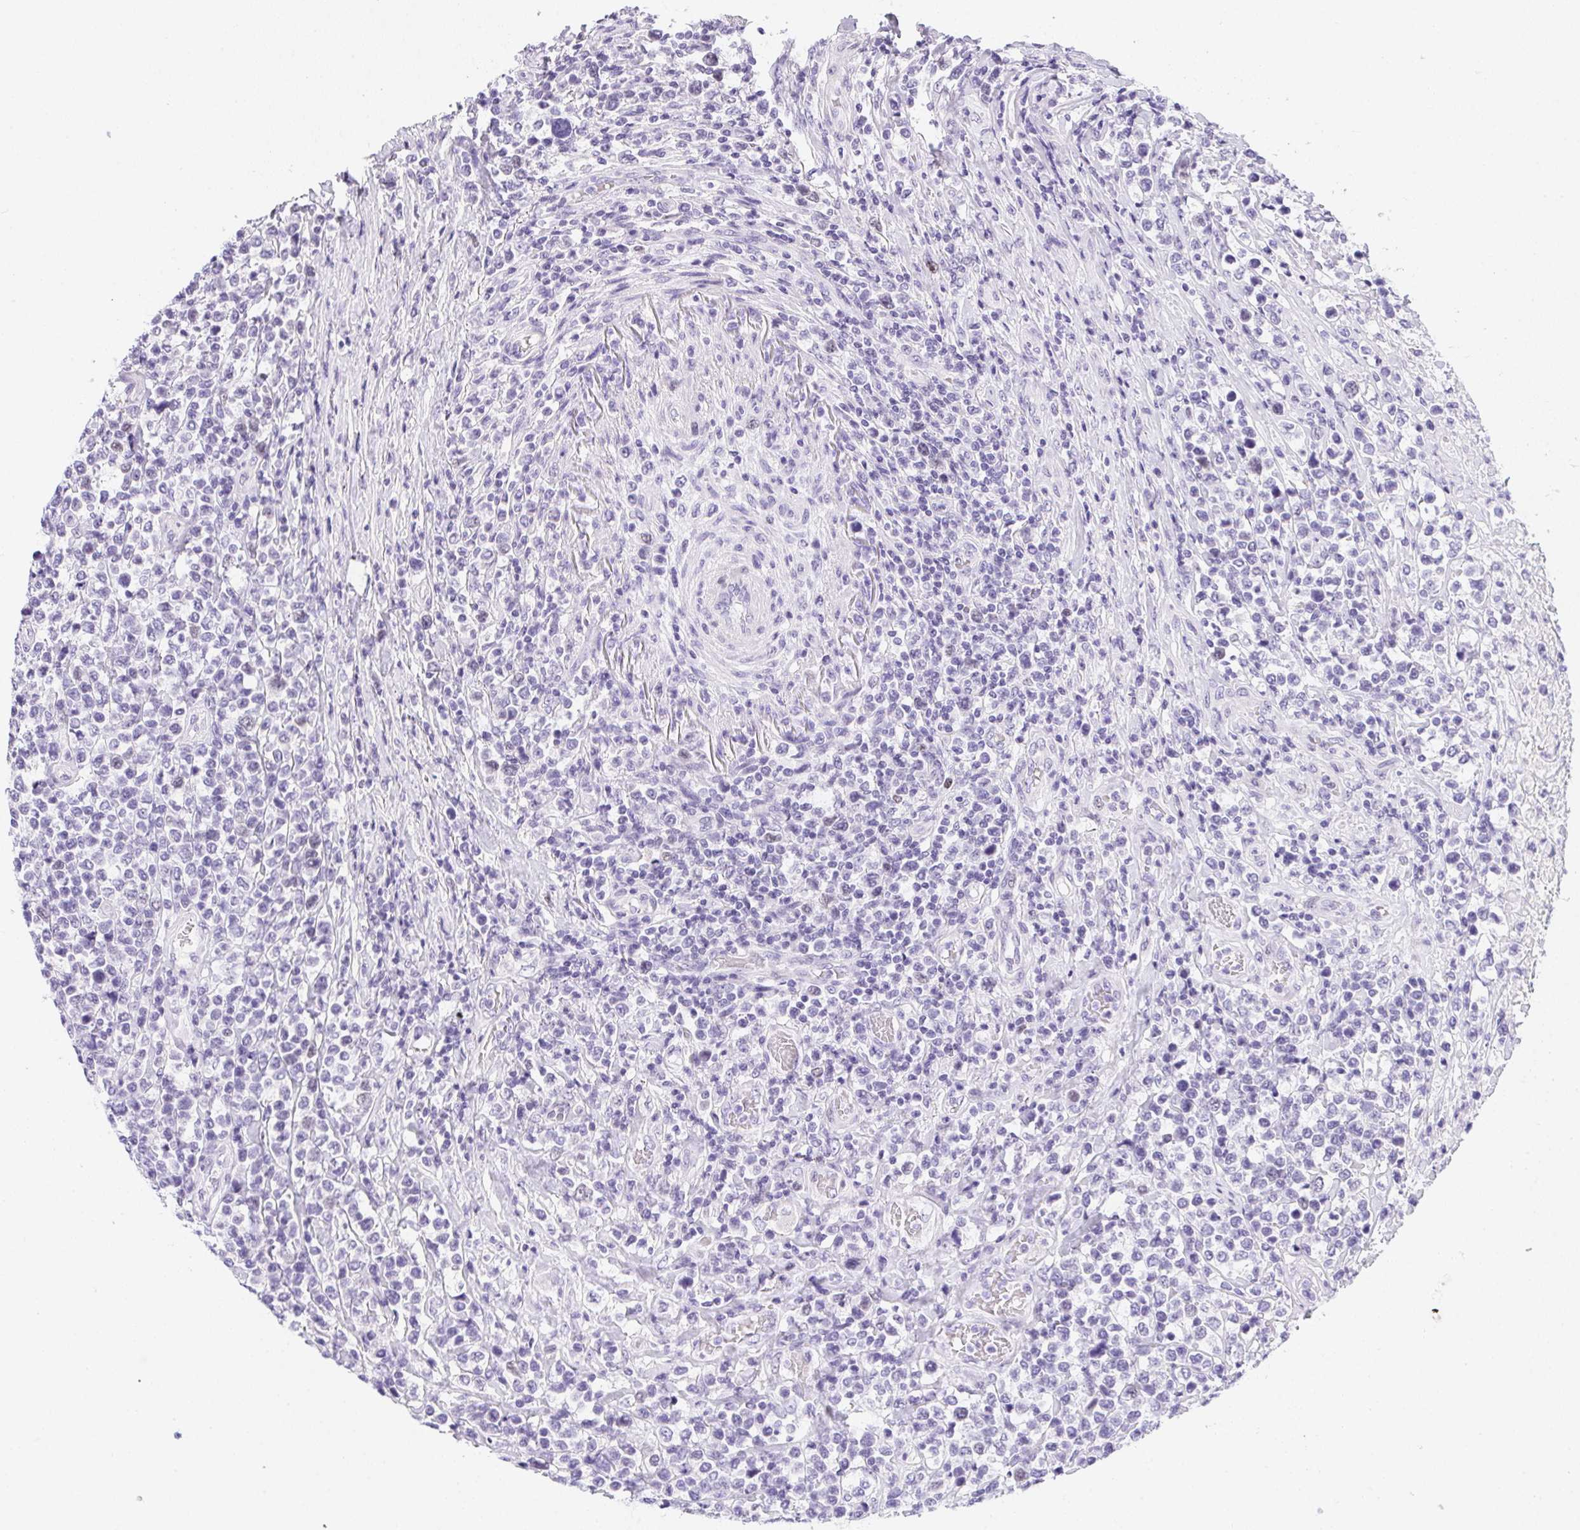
{"staining": {"intensity": "negative", "quantity": "none", "location": "none"}, "tissue": "lymphoma", "cell_type": "Tumor cells", "image_type": "cancer", "snomed": [{"axis": "morphology", "description": "Malignant lymphoma, non-Hodgkin's type, High grade"}, {"axis": "topography", "description": "Soft tissue"}], "caption": "A high-resolution micrograph shows immunohistochemistry (IHC) staining of lymphoma, which shows no significant staining in tumor cells.", "gene": "HELLS", "patient": {"sex": "female", "age": 56}}